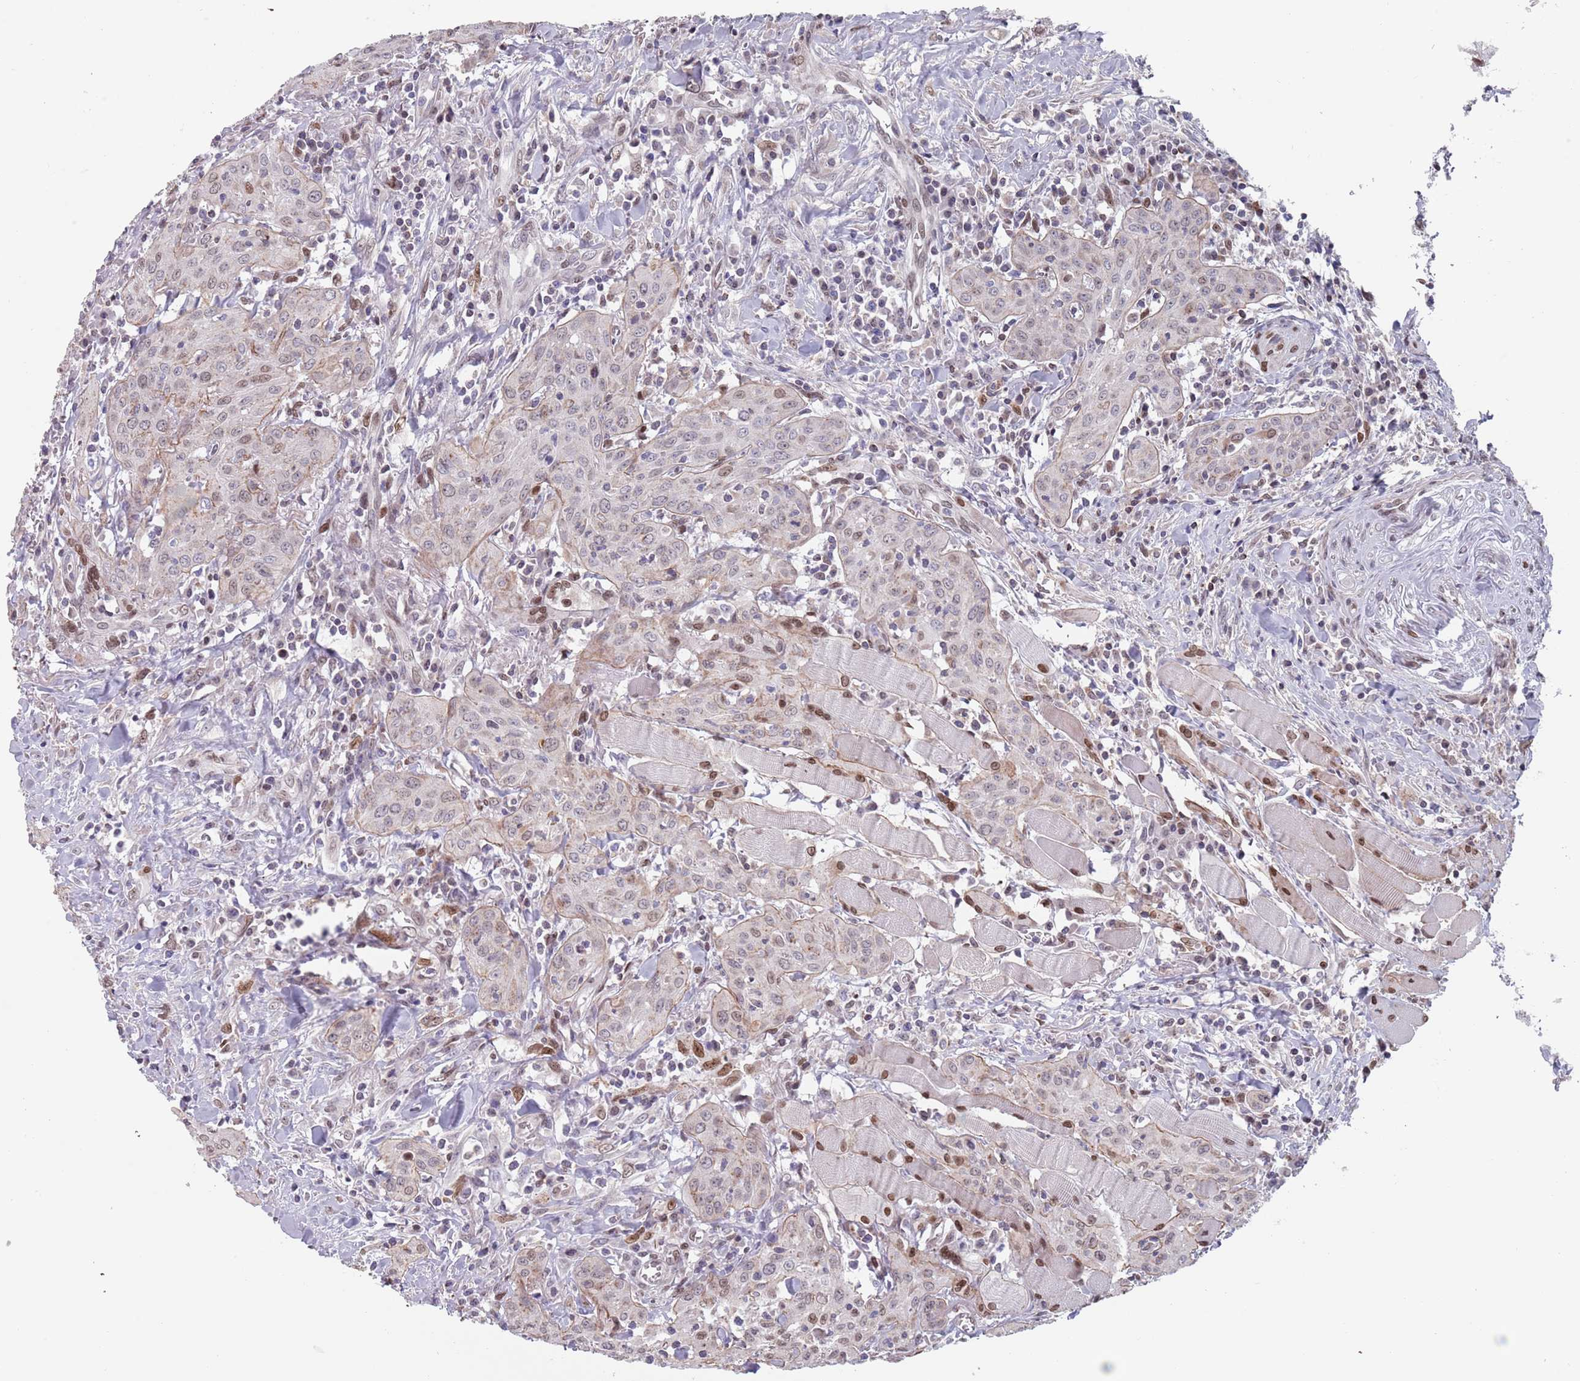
{"staining": {"intensity": "weak", "quantity": "<25%", "location": "nuclear"}, "tissue": "head and neck cancer", "cell_type": "Tumor cells", "image_type": "cancer", "snomed": [{"axis": "morphology", "description": "Squamous cell carcinoma, NOS"}, {"axis": "topography", "description": "Oral tissue"}, {"axis": "topography", "description": "Head-Neck"}], "caption": "An image of human head and neck squamous cell carcinoma is negative for staining in tumor cells.", "gene": "MFSD12", "patient": {"sex": "female", "age": 70}}